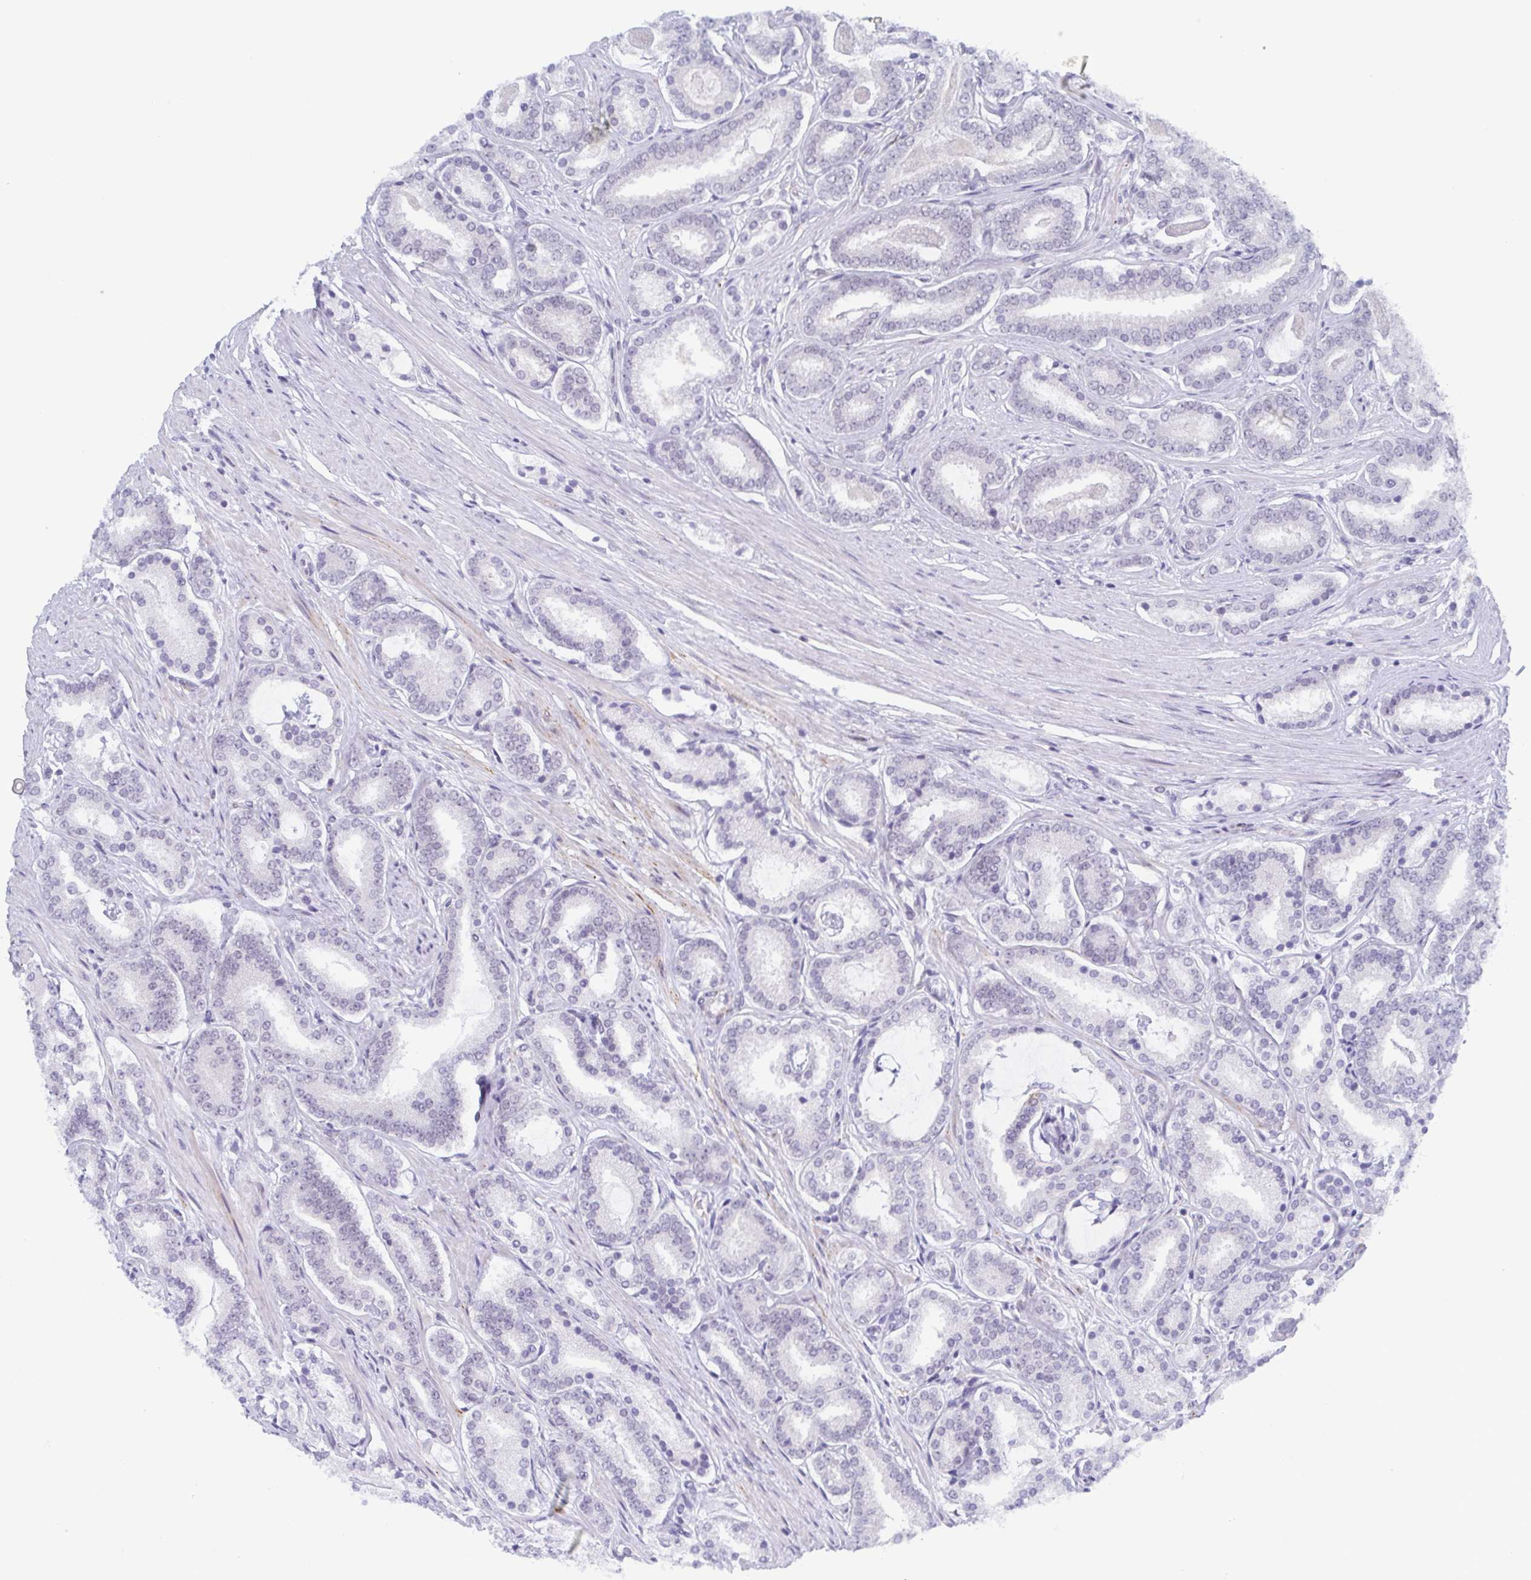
{"staining": {"intensity": "negative", "quantity": "none", "location": "none"}, "tissue": "prostate cancer", "cell_type": "Tumor cells", "image_type": "cancer", "snomed": [{"axis": "morphology", "description": "Adenocarcinoma, High grade"}, {"axis": "topography", "description": "Prostate"}], "caption": "This is a micrograph of IHC staining of adenocarcinoma (high-grade) (prostate), which shows no staining in tumor cells. (DAB immunohistochemistry (IHC) visualized using brightfield microscopy, high magnification).", "gene": "ZFP64", "patient": {"sex": "male", "age": 63}}